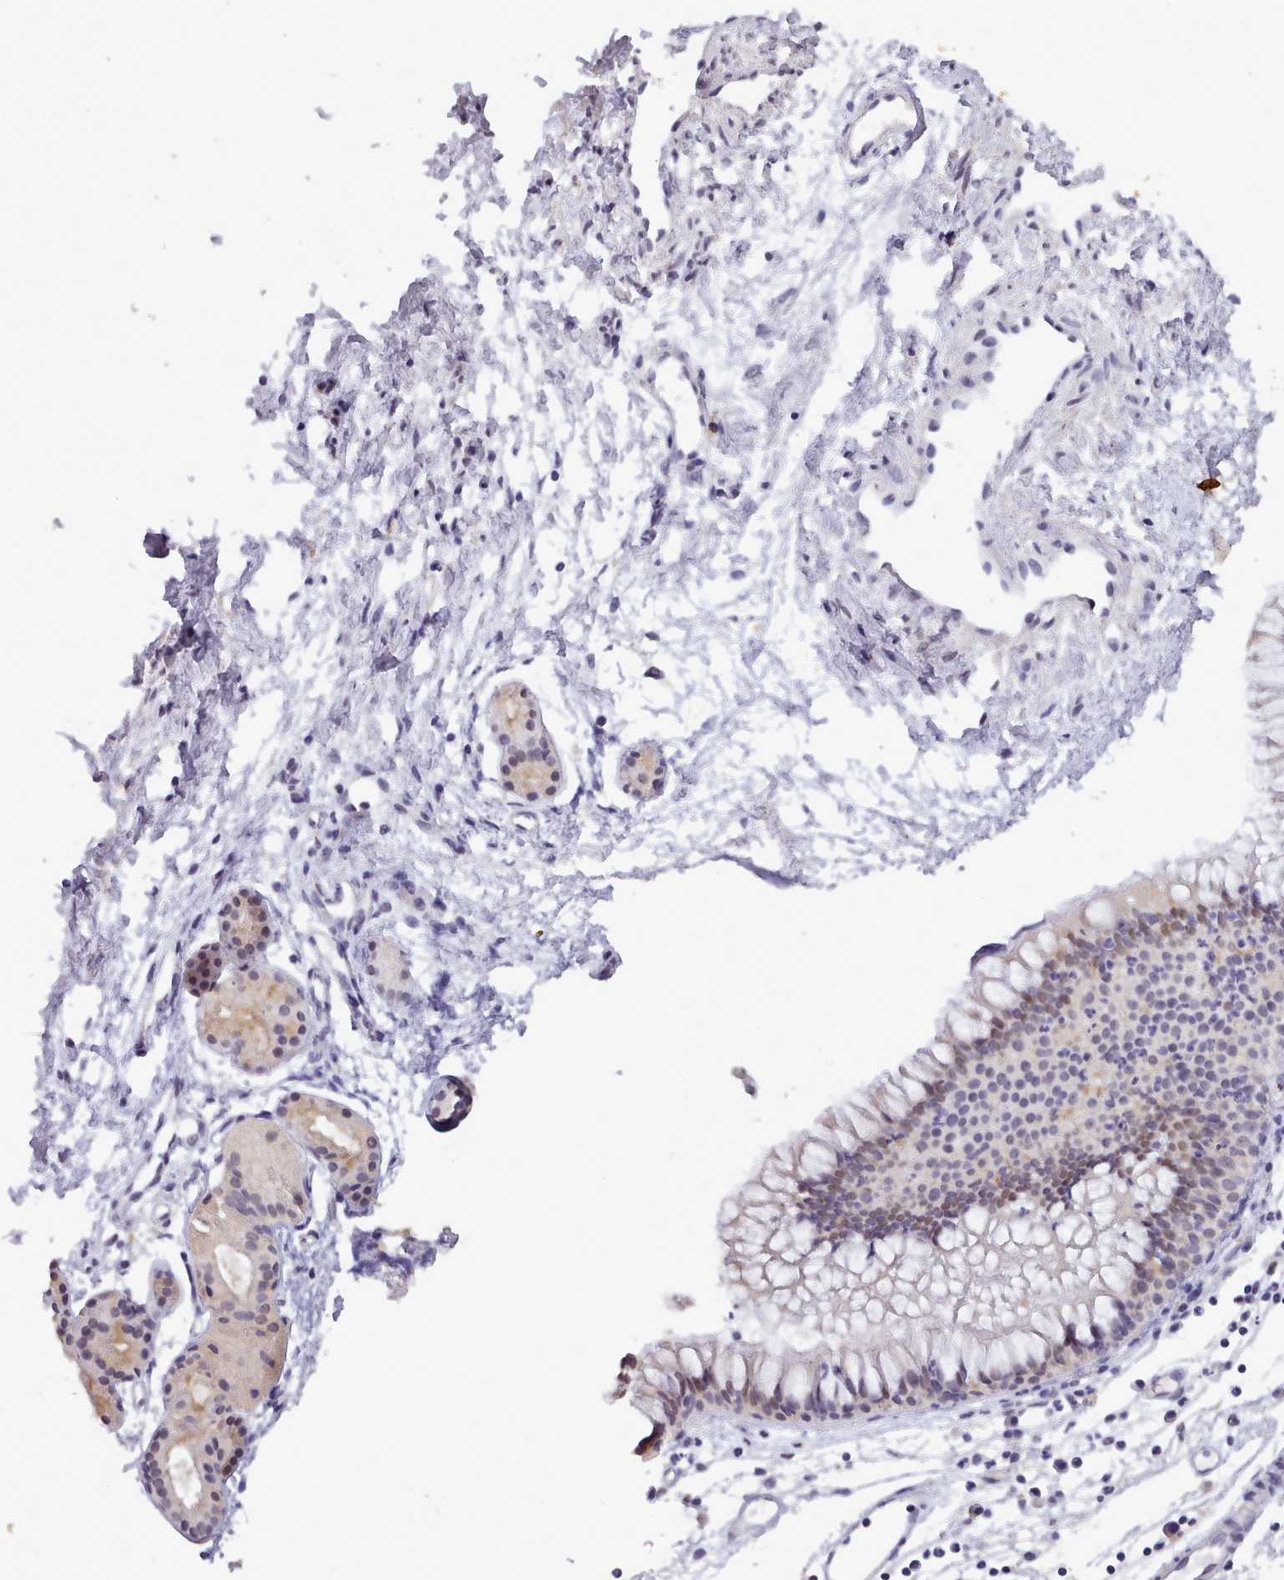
{"staining": {"intensity": "weak", "quantity": "<25%", "location": "cytoplasmic/membranous"}, "tissue": "nasopharynx", "cell_type": "Respiratory epithelial cells", "image_type": "normal", "snomed": [{"axis": "morphology", "description": "Normal tissue, NOS"}, {"axis": "topography", "description": "Nasopharynx"}], "caption": "Nasopharynx stained for a protein using IHC shows no positivity respiratory epithelial cells.", "gene": "ARL17A", "patient": {"sex": "male", "age": 82}}